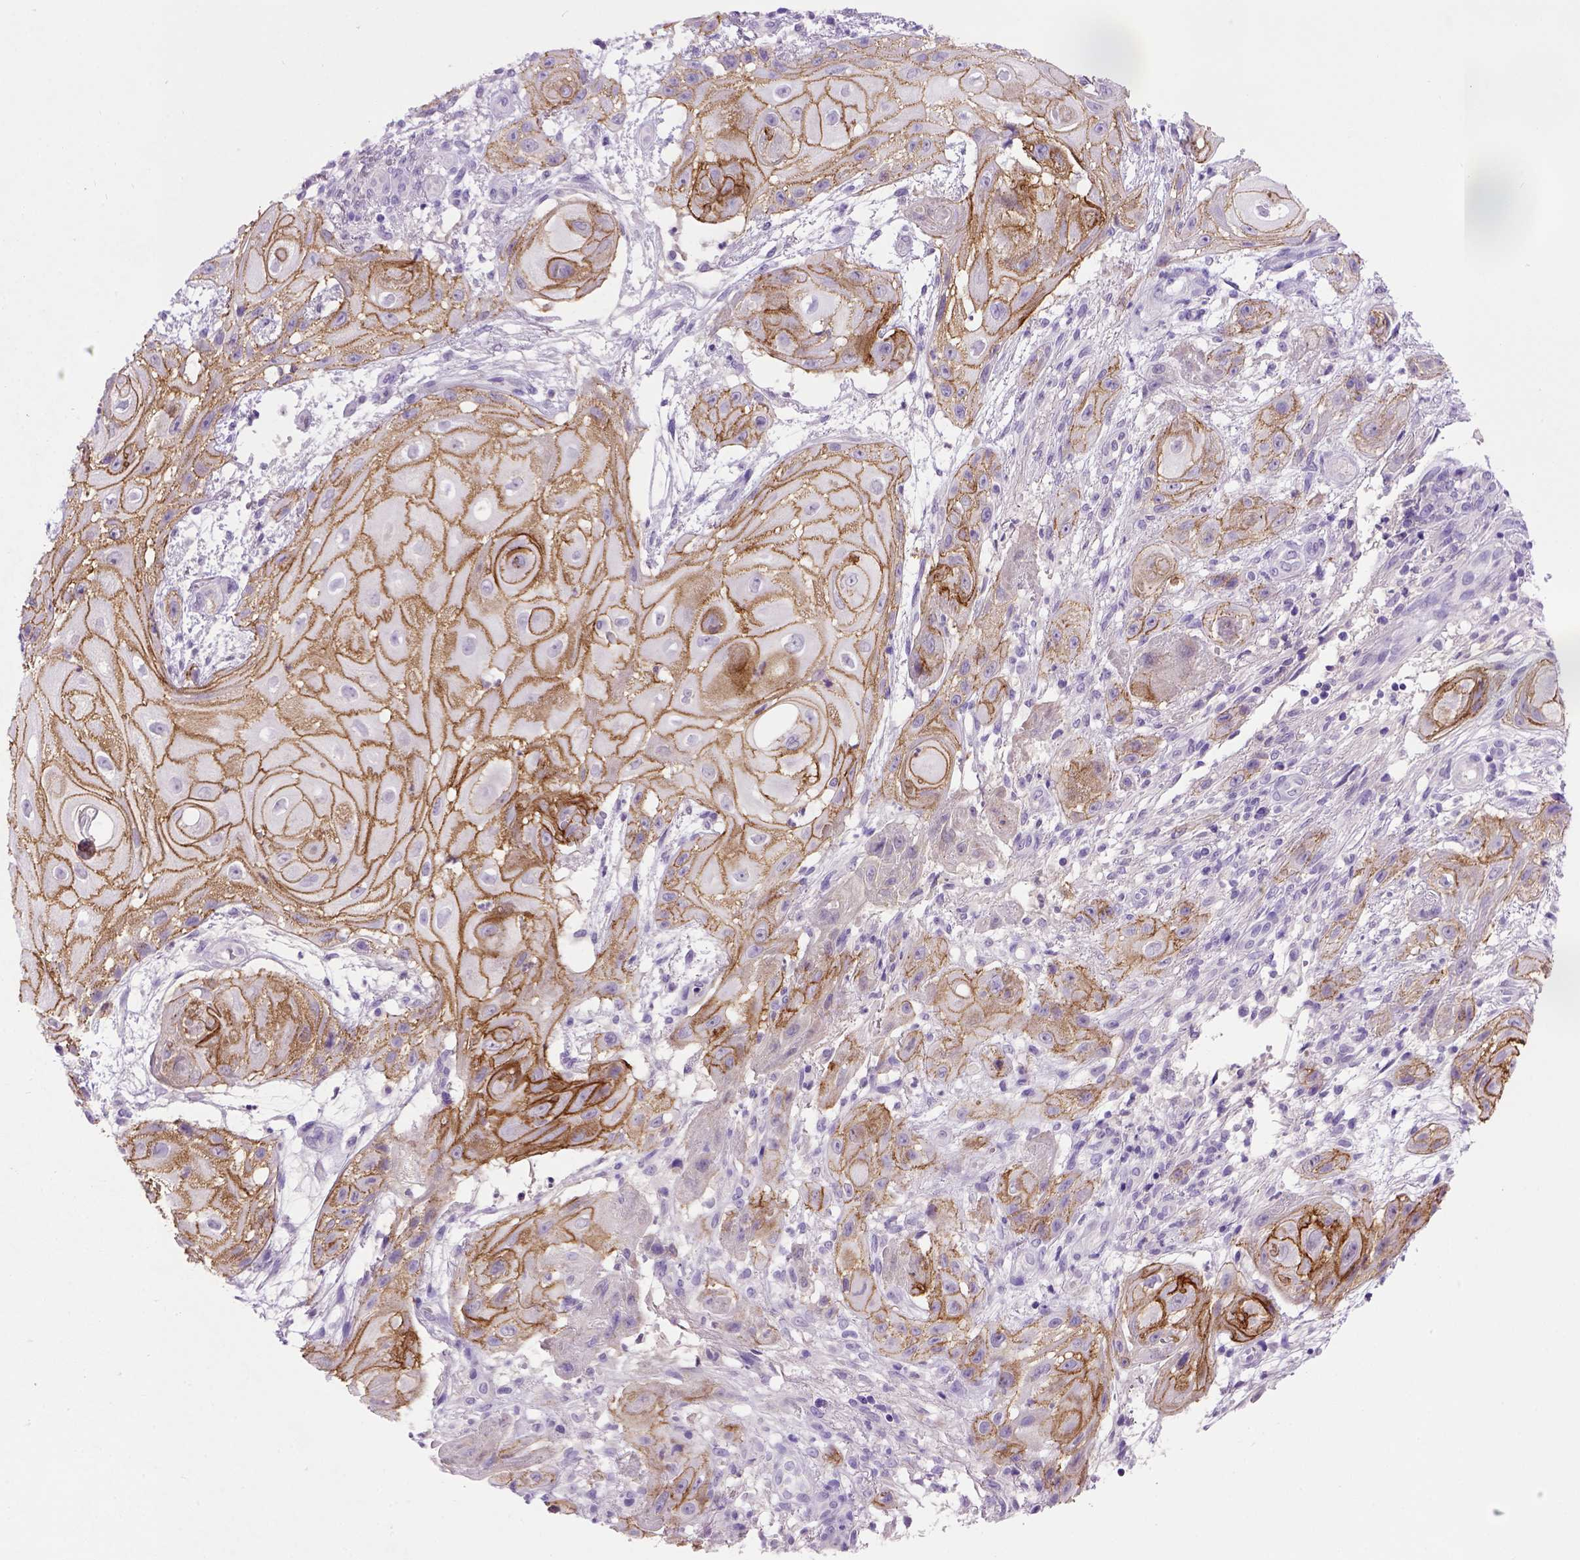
{"staining": {"intensity": "moderate", "quantity": ">75%", "location": "cytoplasmic/membranous"}, "tissue": "skin cancer", "cell_type": "Tumor cells", "image_type": "cancer", "snomed": [{"axis": "morphology", "description": "Squamous cell carcinoma, NOS"}, {"axis": "topography", "description": "Skin"}], "caption": "A high-resolution histopathology image shows immunohistochemistry staining of skin cancer, which demonstrates moderate cytoplasmic/membranous staining in approximately >75% of tumor cells. The staining was performed using DAB to visualize the protein expression in brown, while the nuclei were stained in blue with hematoxylin (Magnification: 20x).", "gene": "CDH1", "patient": {"sex": "male", "age": 62}}